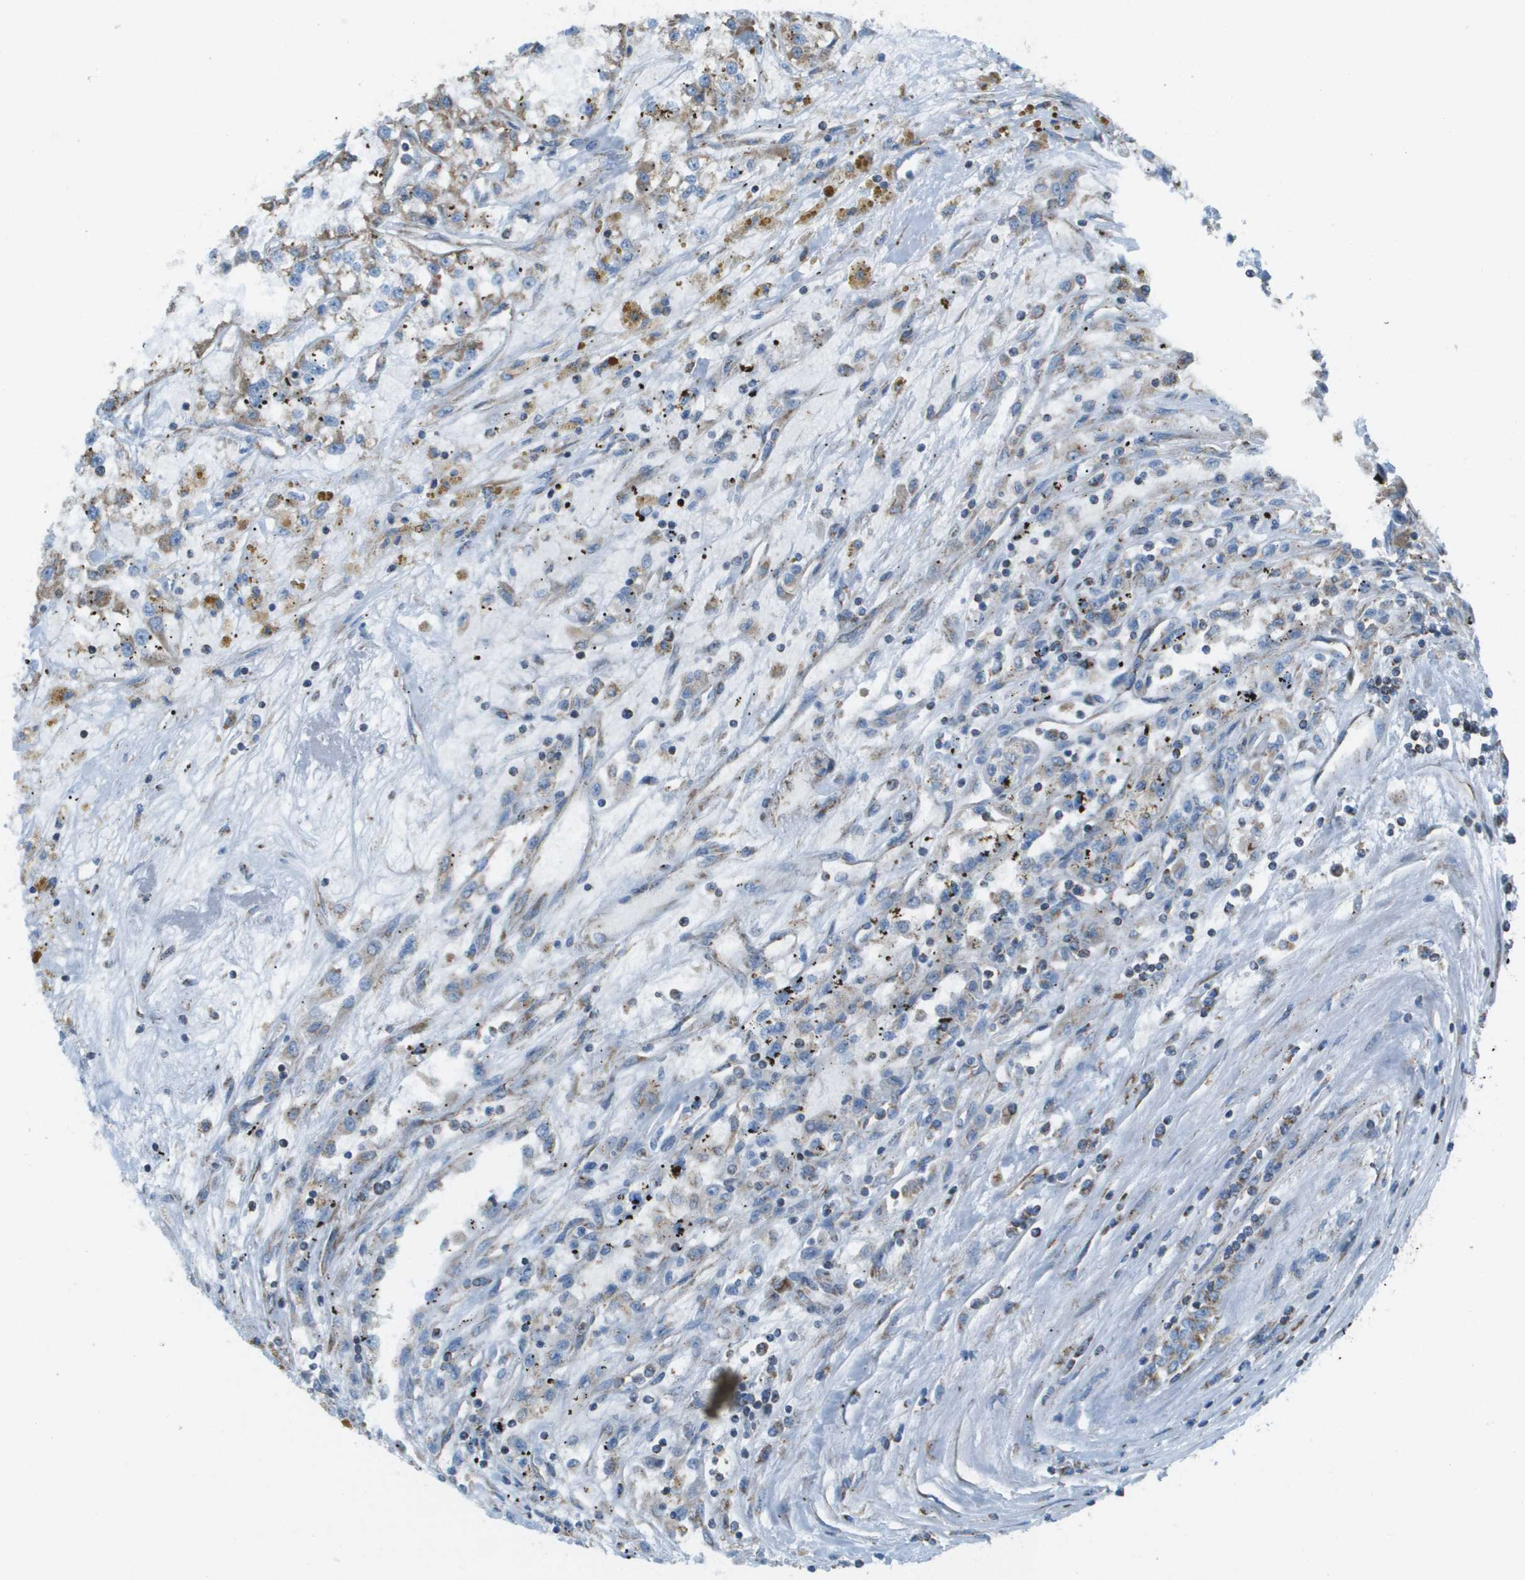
{"staining": {"intensity": "moderate", "quantity": "25%-75%", "location": "cytoplasmic/membranous"}, "tissue": "renal cancer", "cell_type": "Tumor cells", "image_type": "cancer", "snomed": [{"axis": "morphology", "description": "Adenocarcinoma, NOS"}, {"axis": "topography", "description": "Kidney"}], "caption": "Immunohistochemistry of renal cancer (adenocarcinoma) reveals medium levels of moderate cytoplasmic/membranous expression in about 25%-75% of tumor cells.", "gene": "TAOK3", "patient": {"sex": "female", "age": 52}}